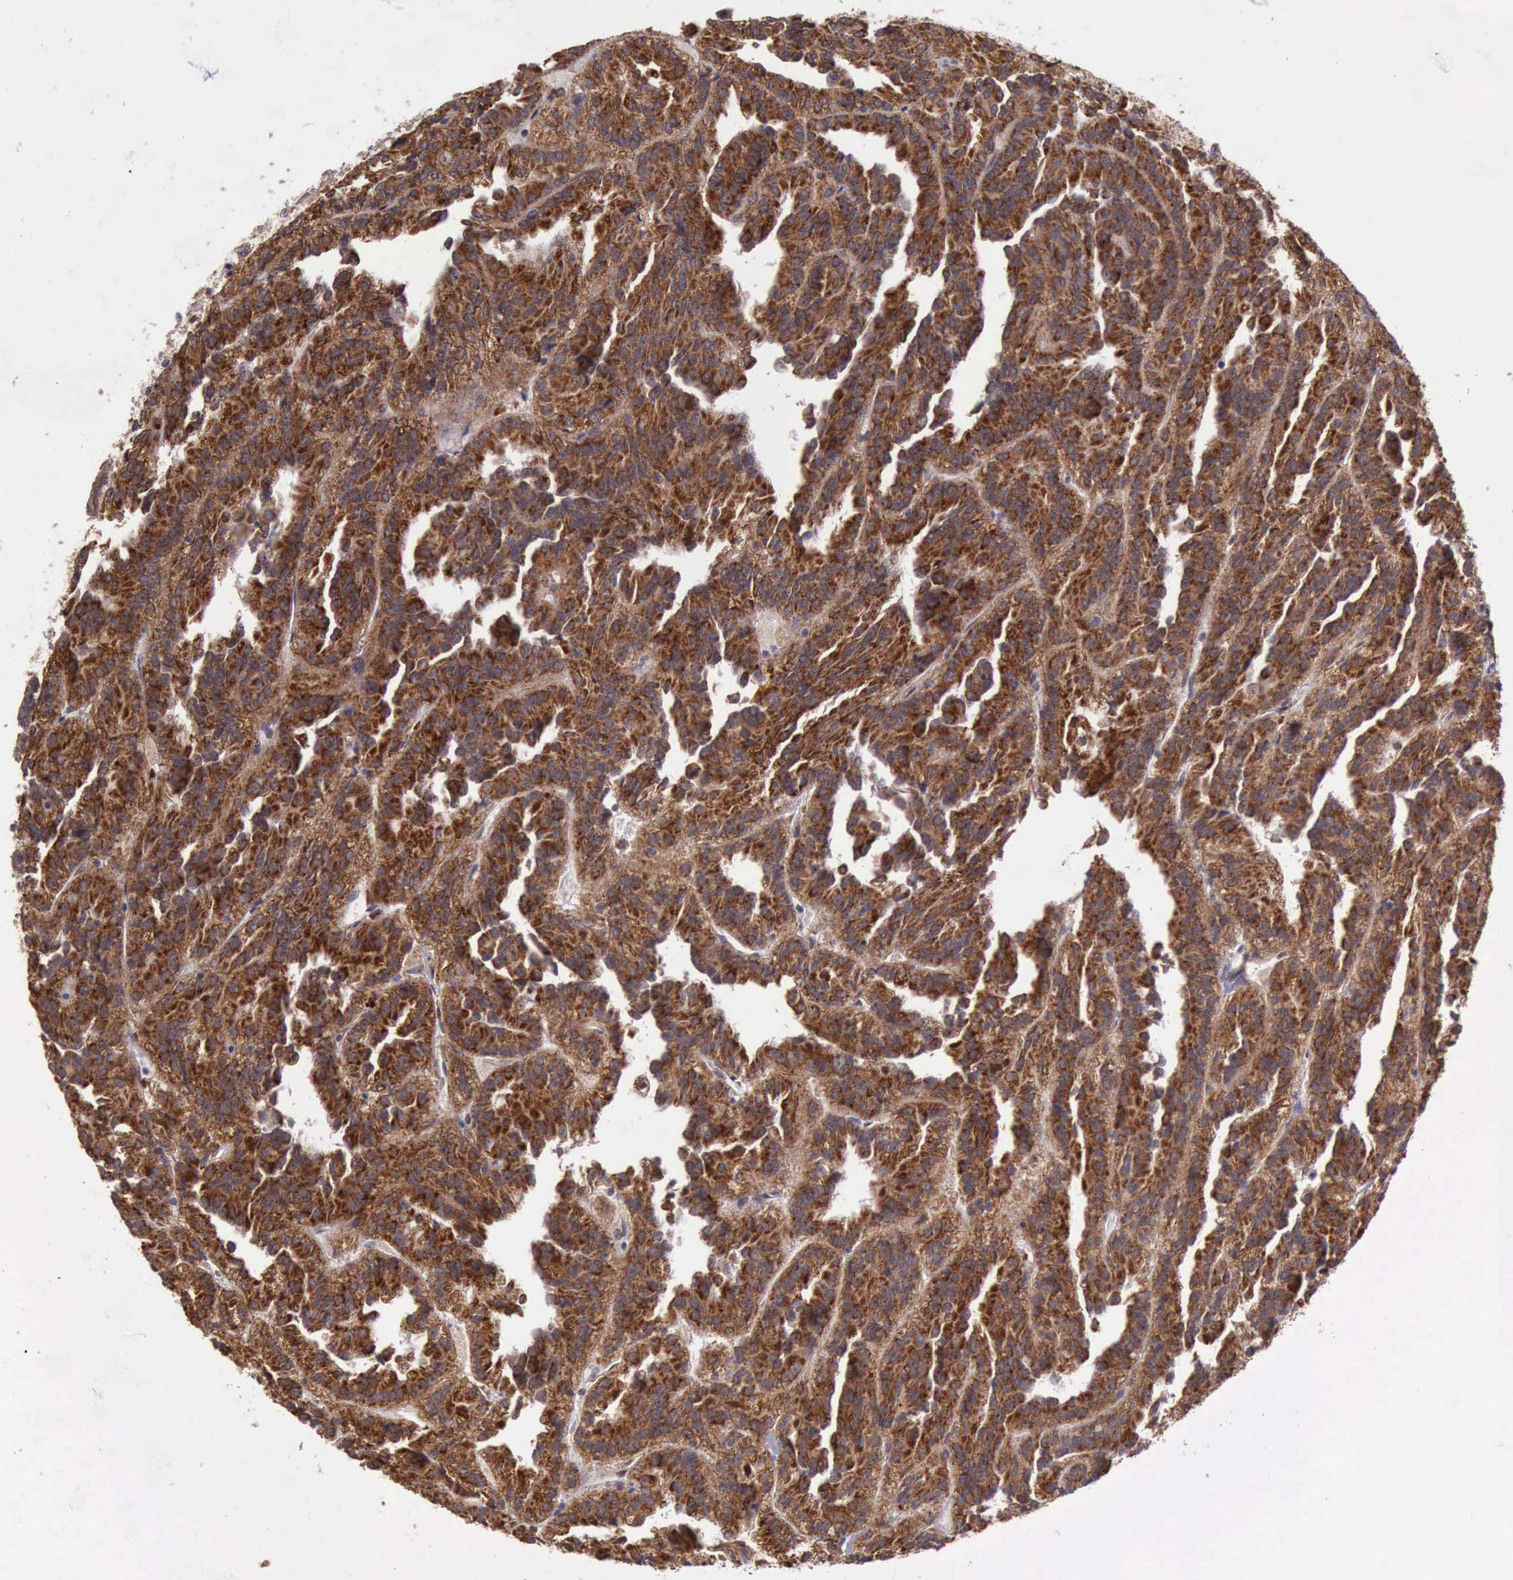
{"staining": {"intensity": "strong", "quantity": ">75%", "location": "cytoplasmic/membranous"}, "tissue": "renal cancer", "cell_type": "Tumor cells", "image_type": "cancer", "snomed": [{"axis": "morphology", "description": "Adenocarcinoma, NOS"}, {"axis": "topography", "description": "Kidney"}], "caption": "Brown immunohistochemical staining in renal adenocarcinoma shows strong cytoplasmic/membranous expression in about >75% of tumor cells.", "gene": "ARMCX3", "patient": {"sex": "male", "age": 46}}